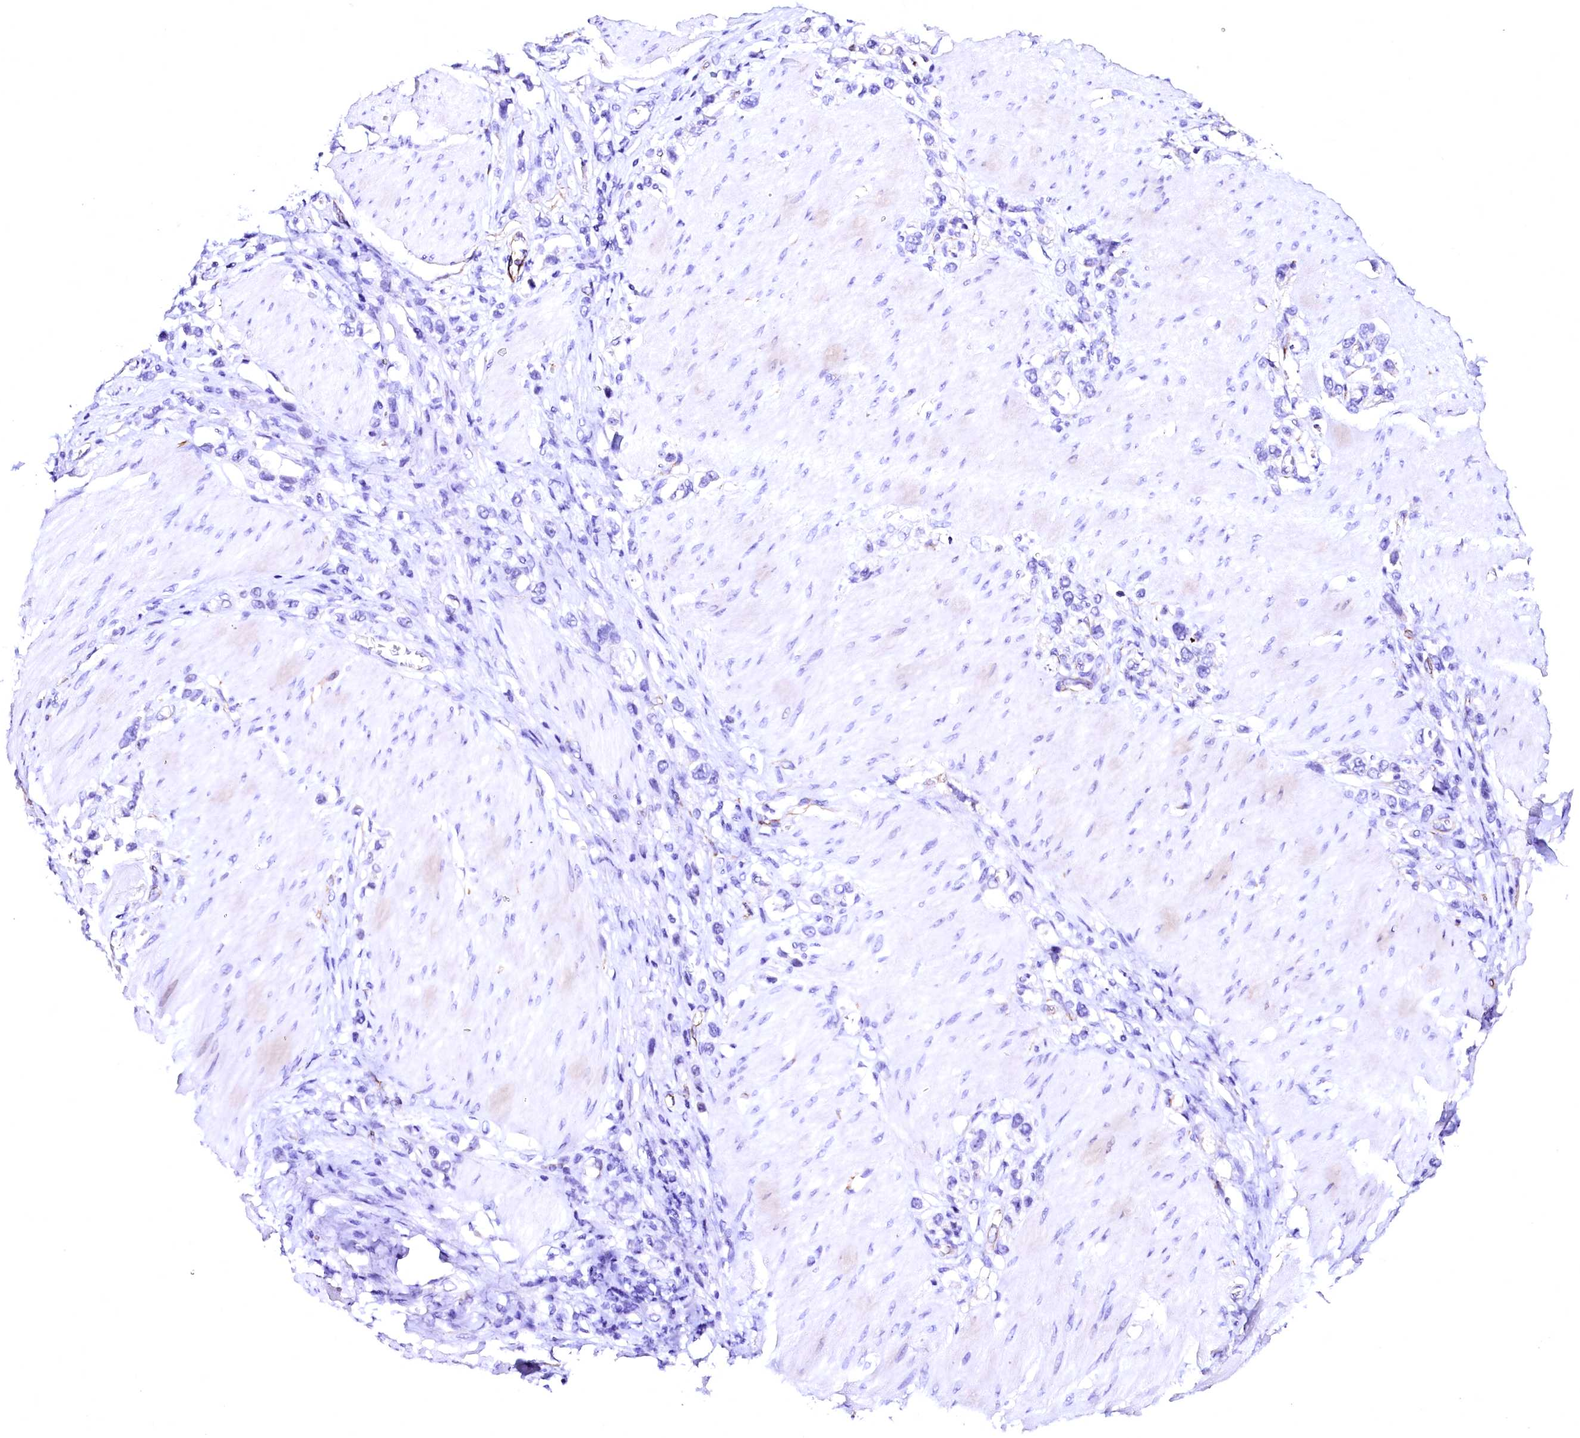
{"staining": {"intensity": "negative", "quantity": "none", "location": "none"}, "tissue": "stomach cancer", "cell_type": "Tumor cells", "image_type": "cancer", "snomed": [{"axis": "morphology", "description": "Normal tissue, NOS"}, {"axis": "morphology", "description": "Adenocarcinoma, NOS"}, {"axis": "topography", "description": "Stomach, upper"}, {"axis": "topography", "description": "Stomach"}], "caption": "Human adenocarcinoma (stomach) stained for a protein using immunohistochemistry (IHC) reveals no positivity in tumor cells.", "gene": "SFR1", "patient": {"sex": "female", "age": 65}}